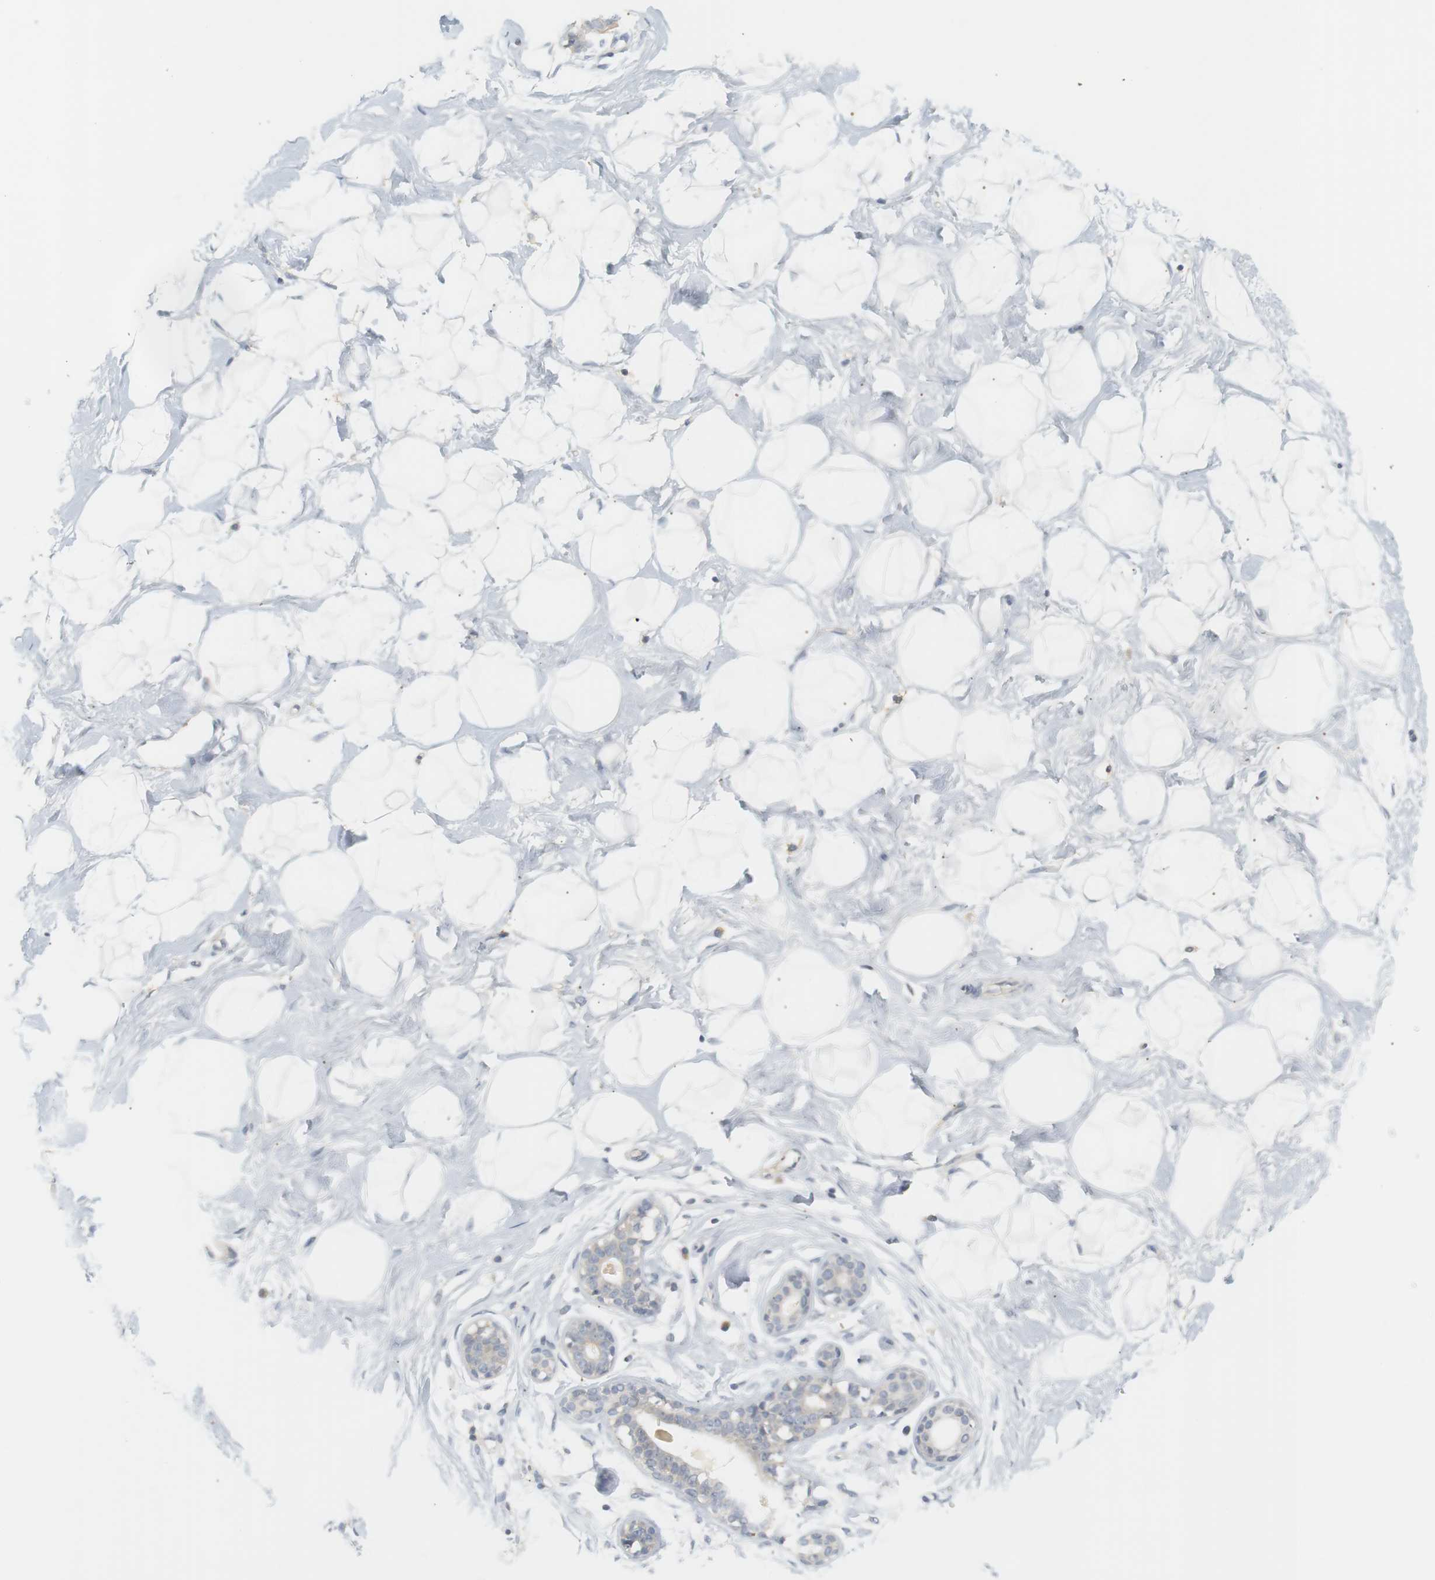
{"staining": {"intensity": "negative", "quantity": "none", "location": "none"}, "tissue": "breast", "cell_type": "Adipocytes", "image_type": "normal", "snomed": [{"axis": "morphology", "description": "Normal tissue, NOS"}, {"axis": "topography", "description": "Breast"}], "caption": "There is no significant staining in adipocytes of breast. Brightfield microscopy of immunohistochemistry stained with DAB (brown) and hematoxylin (blue), captured at high magnification.", "gene": "RTN3", "patient": {"sex": "female", "age": 23}}